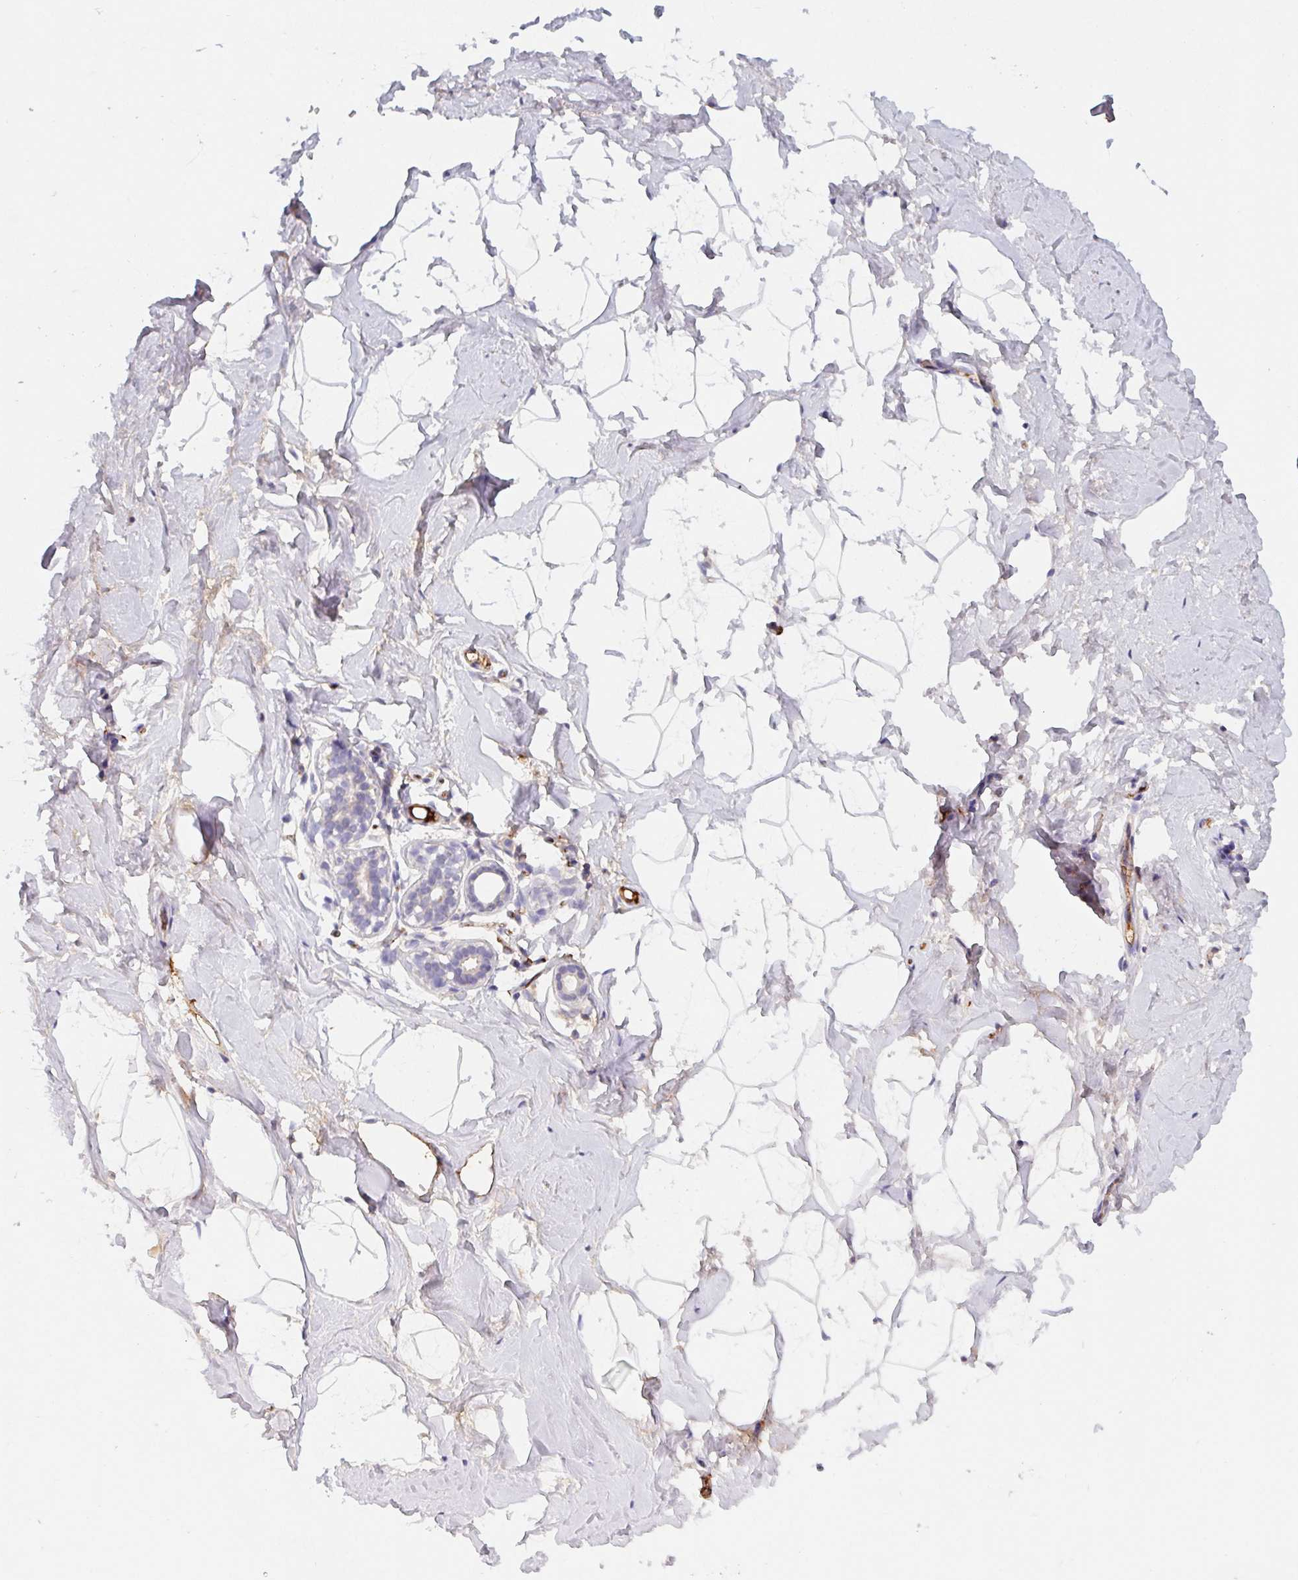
{"staining": {"intensity": "negative", "quantity": "none", "location": "none"}, "tissue": "breast", "cell_type": "Adipocytes", "image_type": "normal", "snomed": [{"axis": "morphology", "description": "Normal tissue, NOS"}, {"axis": "topography", "description": "Breast"}], "caption": "The image shows no significant positivity in adipocytes of breast. The staining was performed using DAB to visualize the protein expression in brown, while the nuclei were stained in blue with hematoxylin (Magnification: 20x).", "gene": "LPA", "patient": {"sex": "female", "age": 32}}